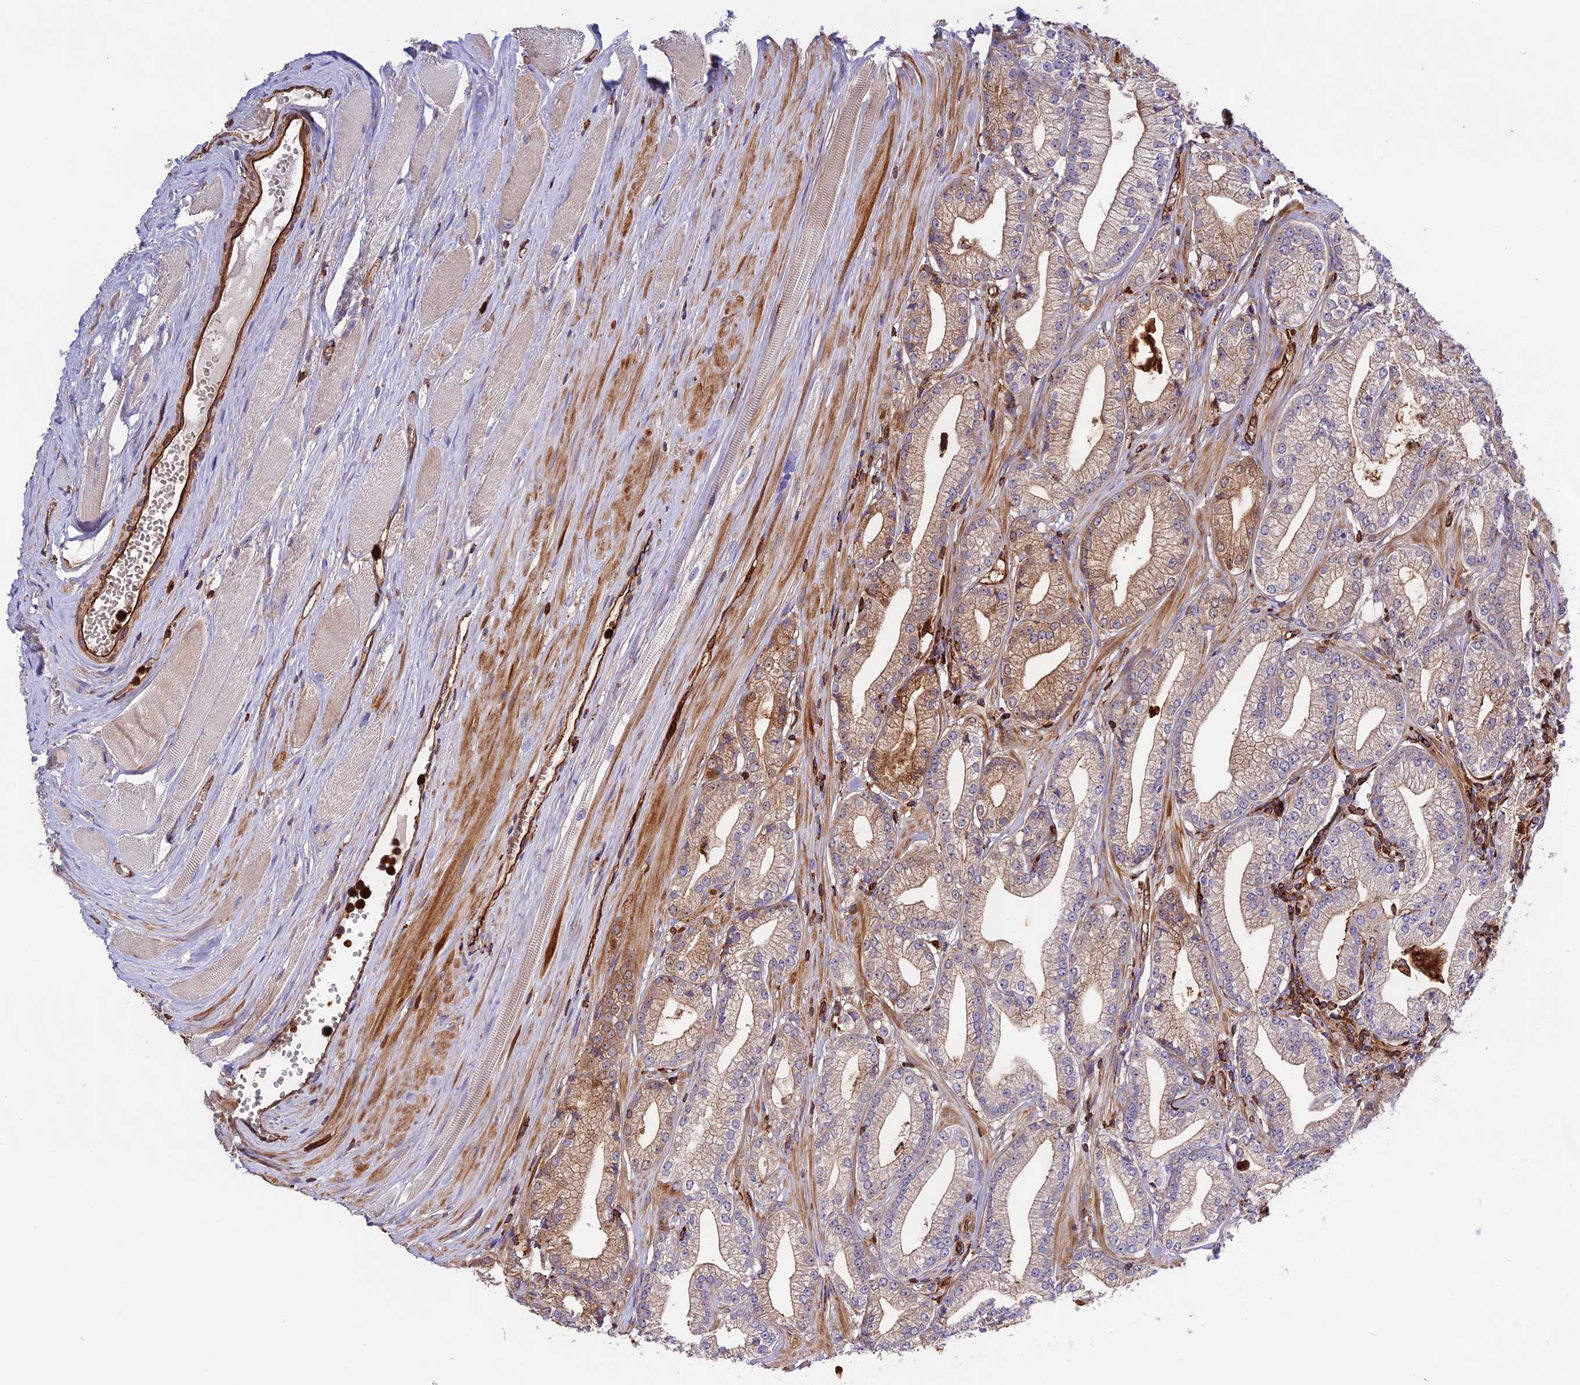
{"staining": {"intensity": "weak", "quantity": "<25%", "location": "cytoplasmic/membranous"}, "tissue": "prostate cancer", "cell_type": "Tumor cells", "image_type": "cancer", "snomed": [{"axis": "morphology", "description": "Adenocarcinoma, High grade"}, {"axis": "topography", "description": "Prostate"}], "caption": "Prostate cancer was stained to show a protein in brown. There is no significant positivity in tumor cells. The staining is performed using DAB (3,3'-diaminobenzidine) brown chromogen with nuclei counter-stained in using hematoxylin.", "gene": "CD99L2", "patient": {"sex": "male", "age": 67}}